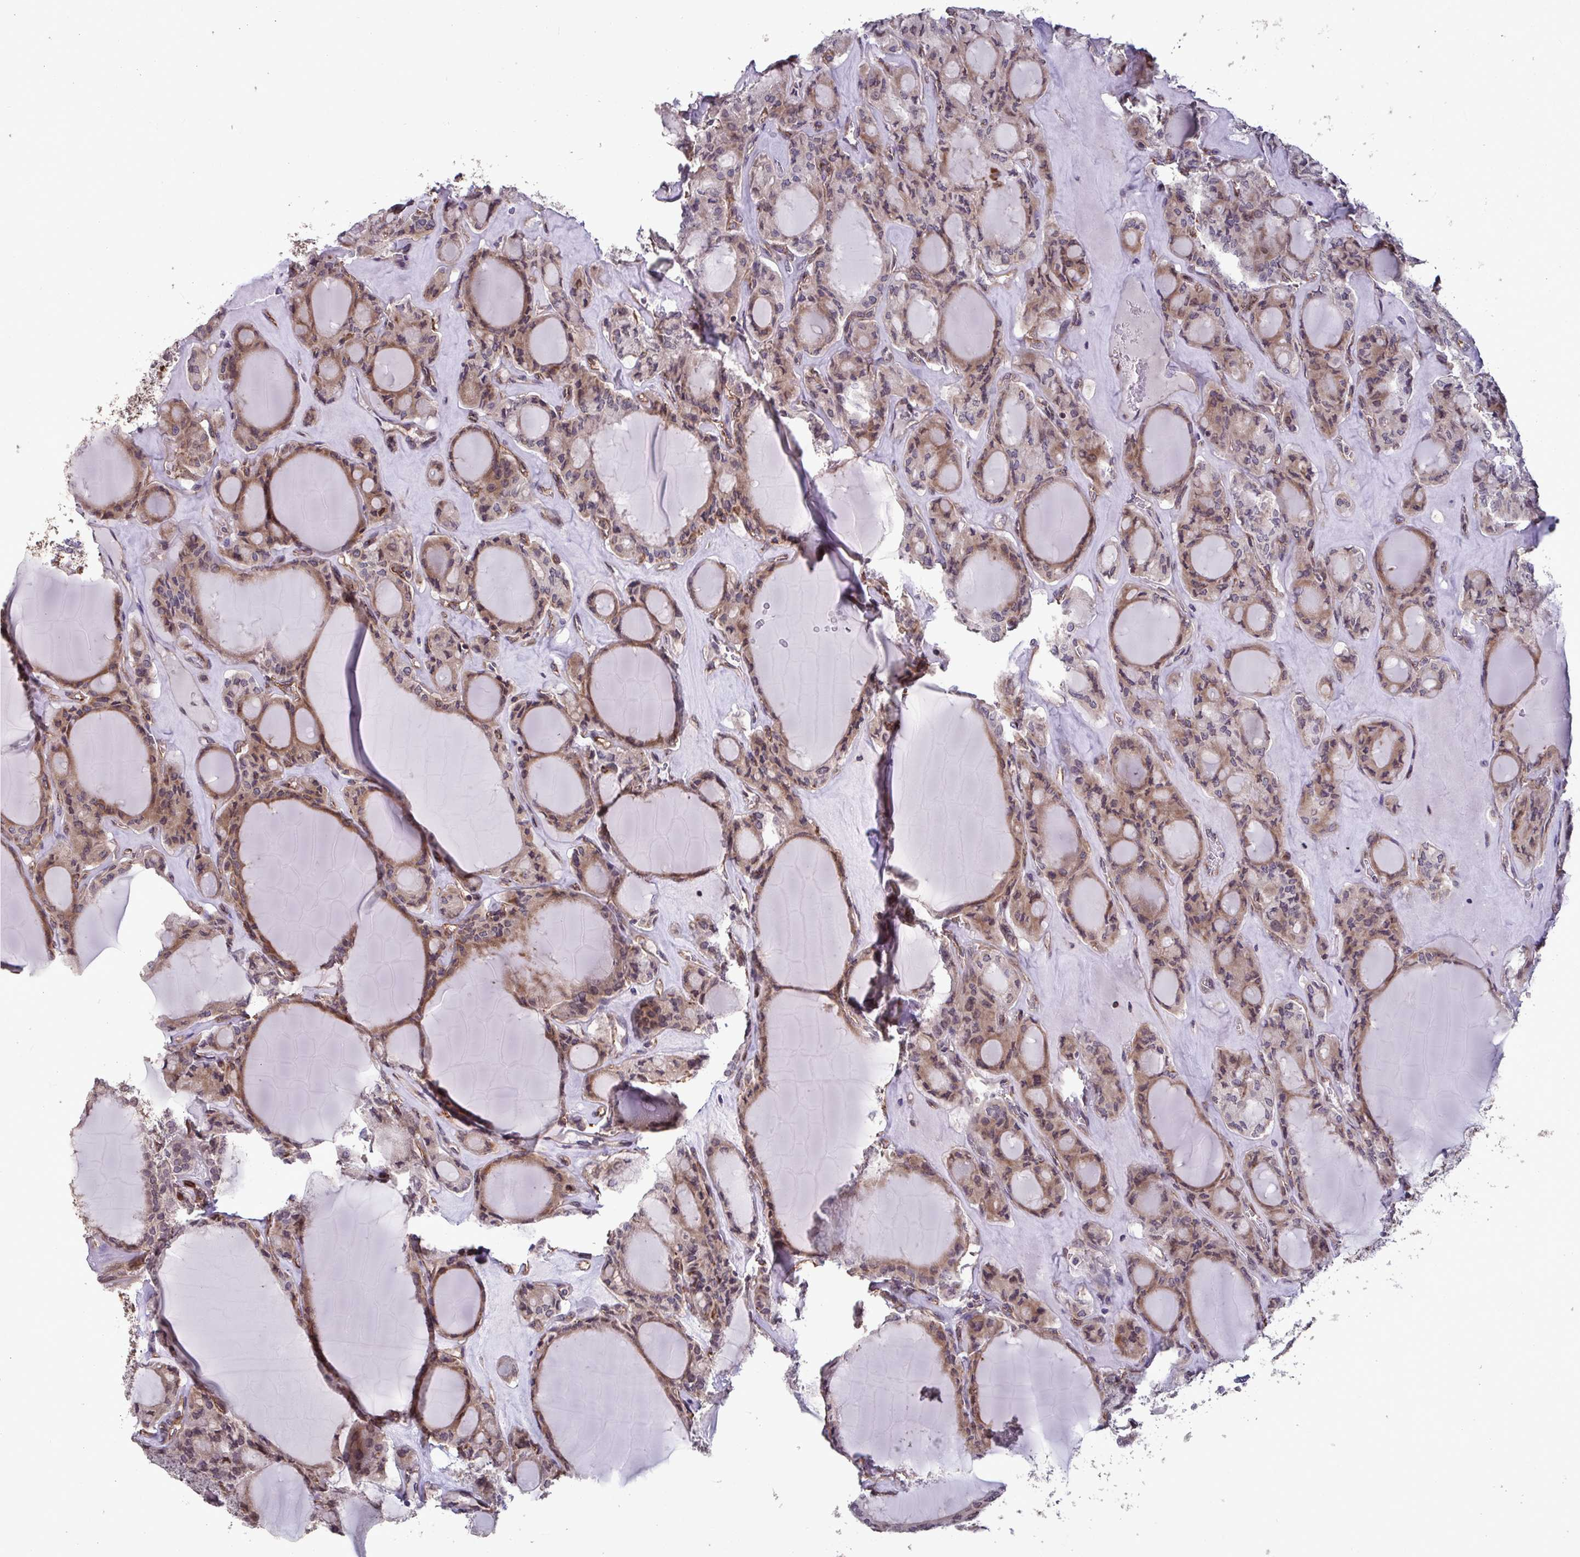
{"staining": {"intensity": "weak", "quantity": "25%-75%", "location": "cytoplasmic/membranous,nuclear"}, "tissue": "thyroid cancer", "cell_type": "Tumor cells", "image_type": "cancer", "snomed": [{"axis": "morphology", "description": "Follicular adenoma carcinoma, NOS"}, {"axis": "topography", "description": "Thyroid gland"}], "caption": "Weak cytoplasmic/membranous and nuclear positivity is identified in about 25%-75% of tumor cells in thyroid cancer (follicular adenoma carcinoma).", "gene": "IPO5", "patient": {"sex": "female", "age": 63}}